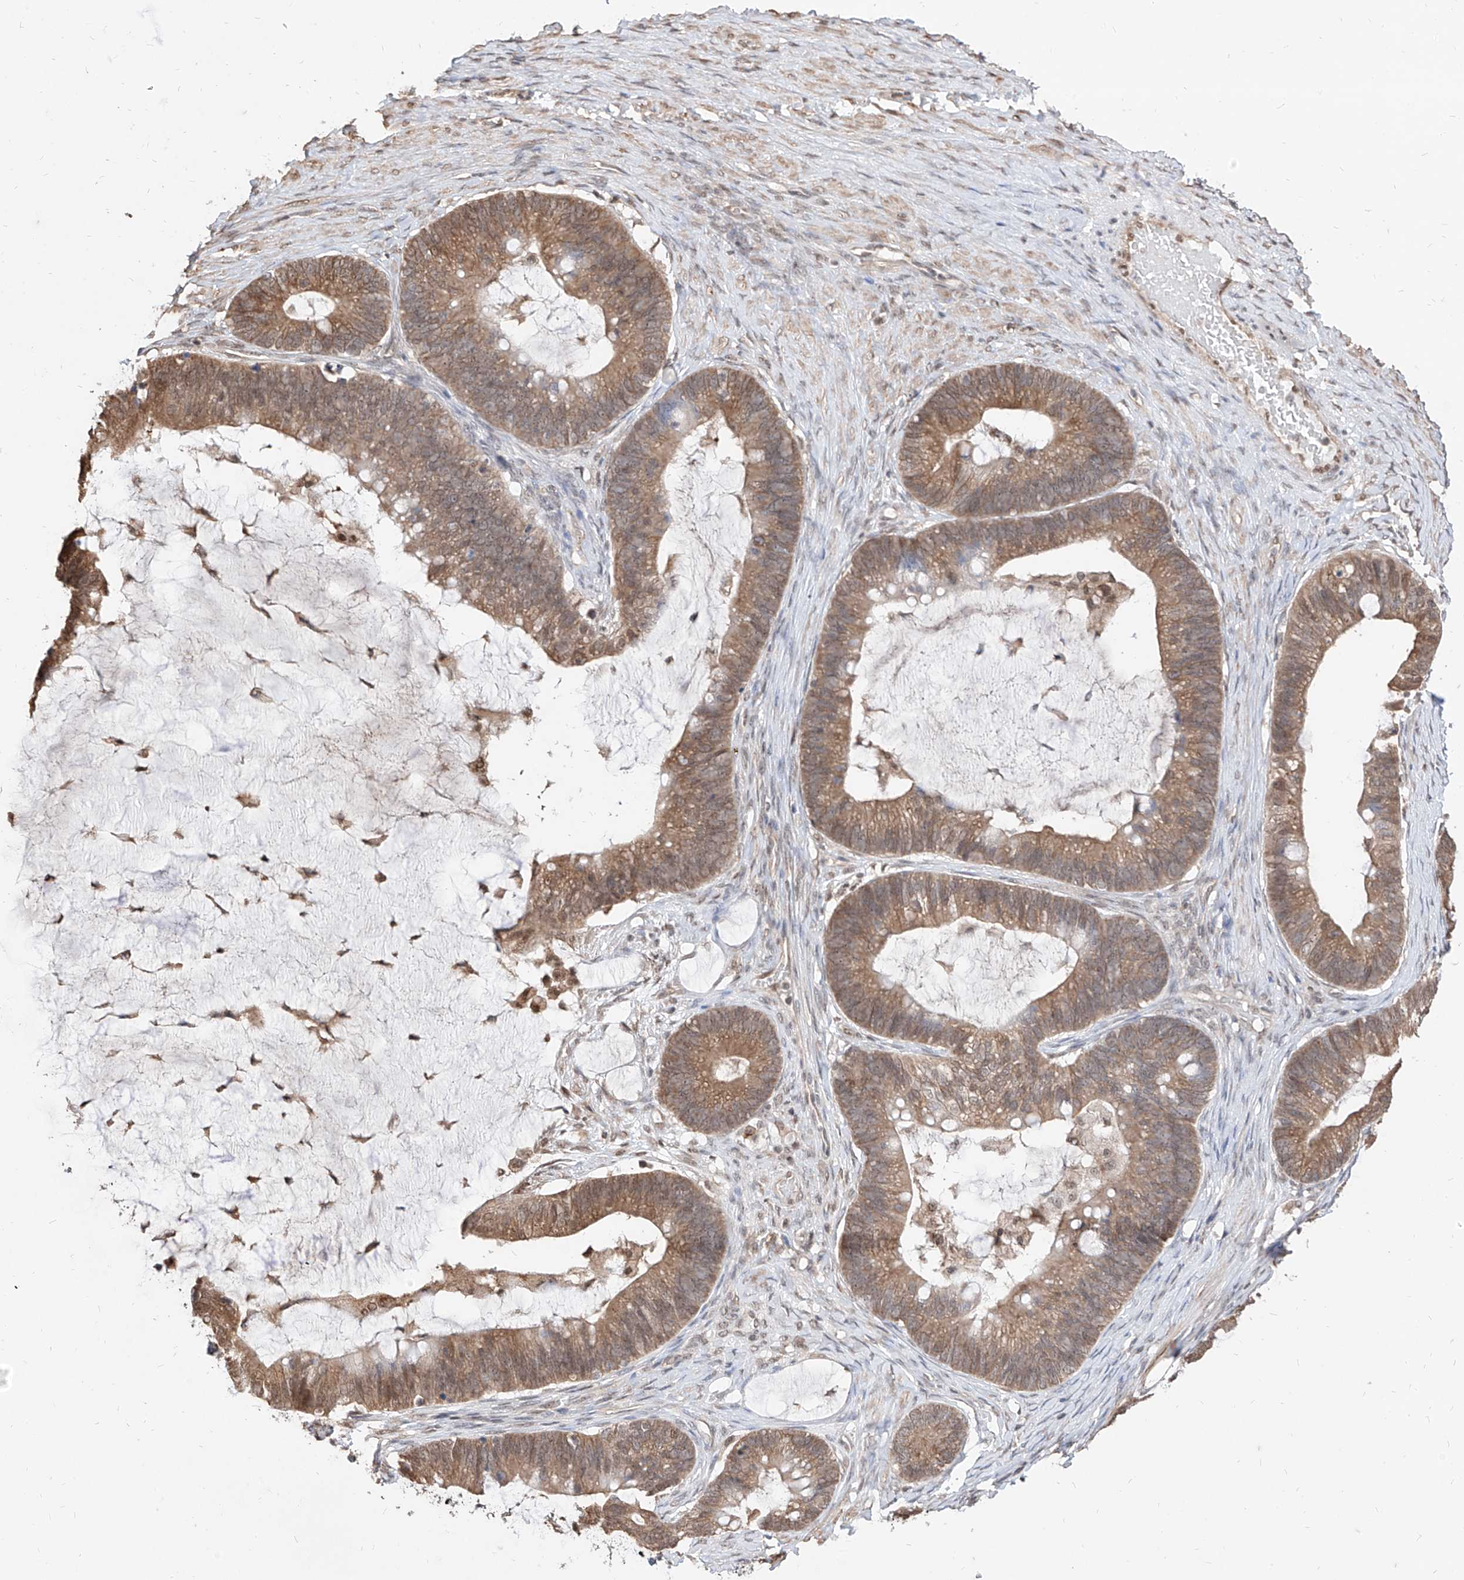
{"staining": {"intensity": "moderate", "quantity": ">75%", "location": "cytoplasmic/membranous"}, "tissue": "ovarian cancer", "cell_type": "Tumor cells", "image_type": "cancer", "snomed": [{"axis": "morphology", "description": "Cystadenocarcinoma, mucinous, NOS"}, {"axis": "topography", "description": "Ovary"}], "caption": "Immunohistochemistry image of neoplastic tissue: human ovarian cancer stained using IHC demonstrates medium levels of moderate protein expression localized specifically in the cytoplasmic/membranous of tumor cells, appearing as a cytoplasmic/membranous brown color.", "gene": "C8orf82", "patient": {"sex": "female", "age": 61}}